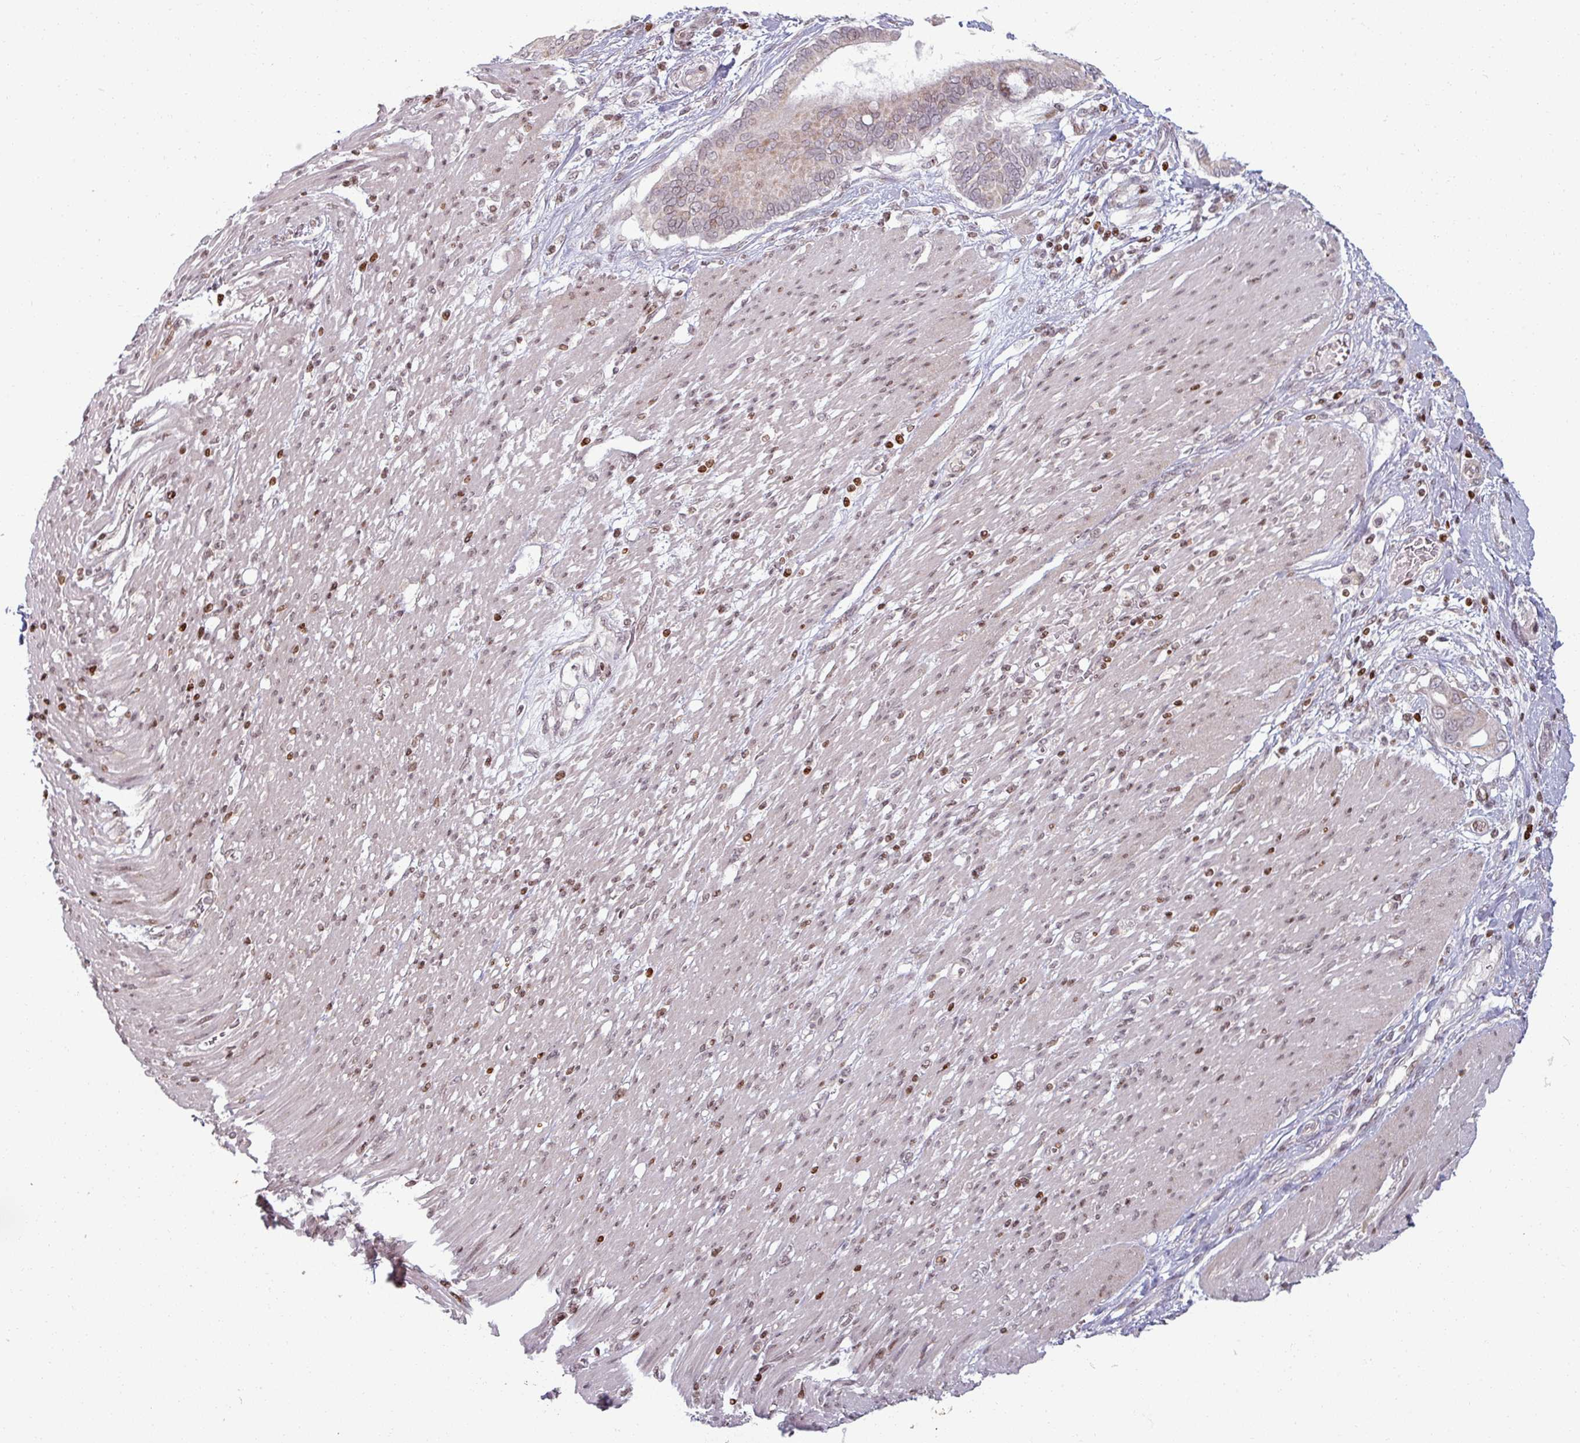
{"staining": {"intensity": "weak", "quantity": ">75%", "location": "nuclear"}, "tissue": "pancreatic cancer", "cell_type": "Tumor cells", "image_type": "cancer", "snomed": [{"axis": "morphology", "description": "Adenocarcinoma, NOS"}, {"axis": "topography", "description": "Pancreas"}], "caption": "Weak nuclear staining for a protein is seen in about >75% of tumor cells of adenocarcinoma (pancreatic) using IHC.", "gene": "NCOR1", "patient": {"sex": "male", "age": 68}}